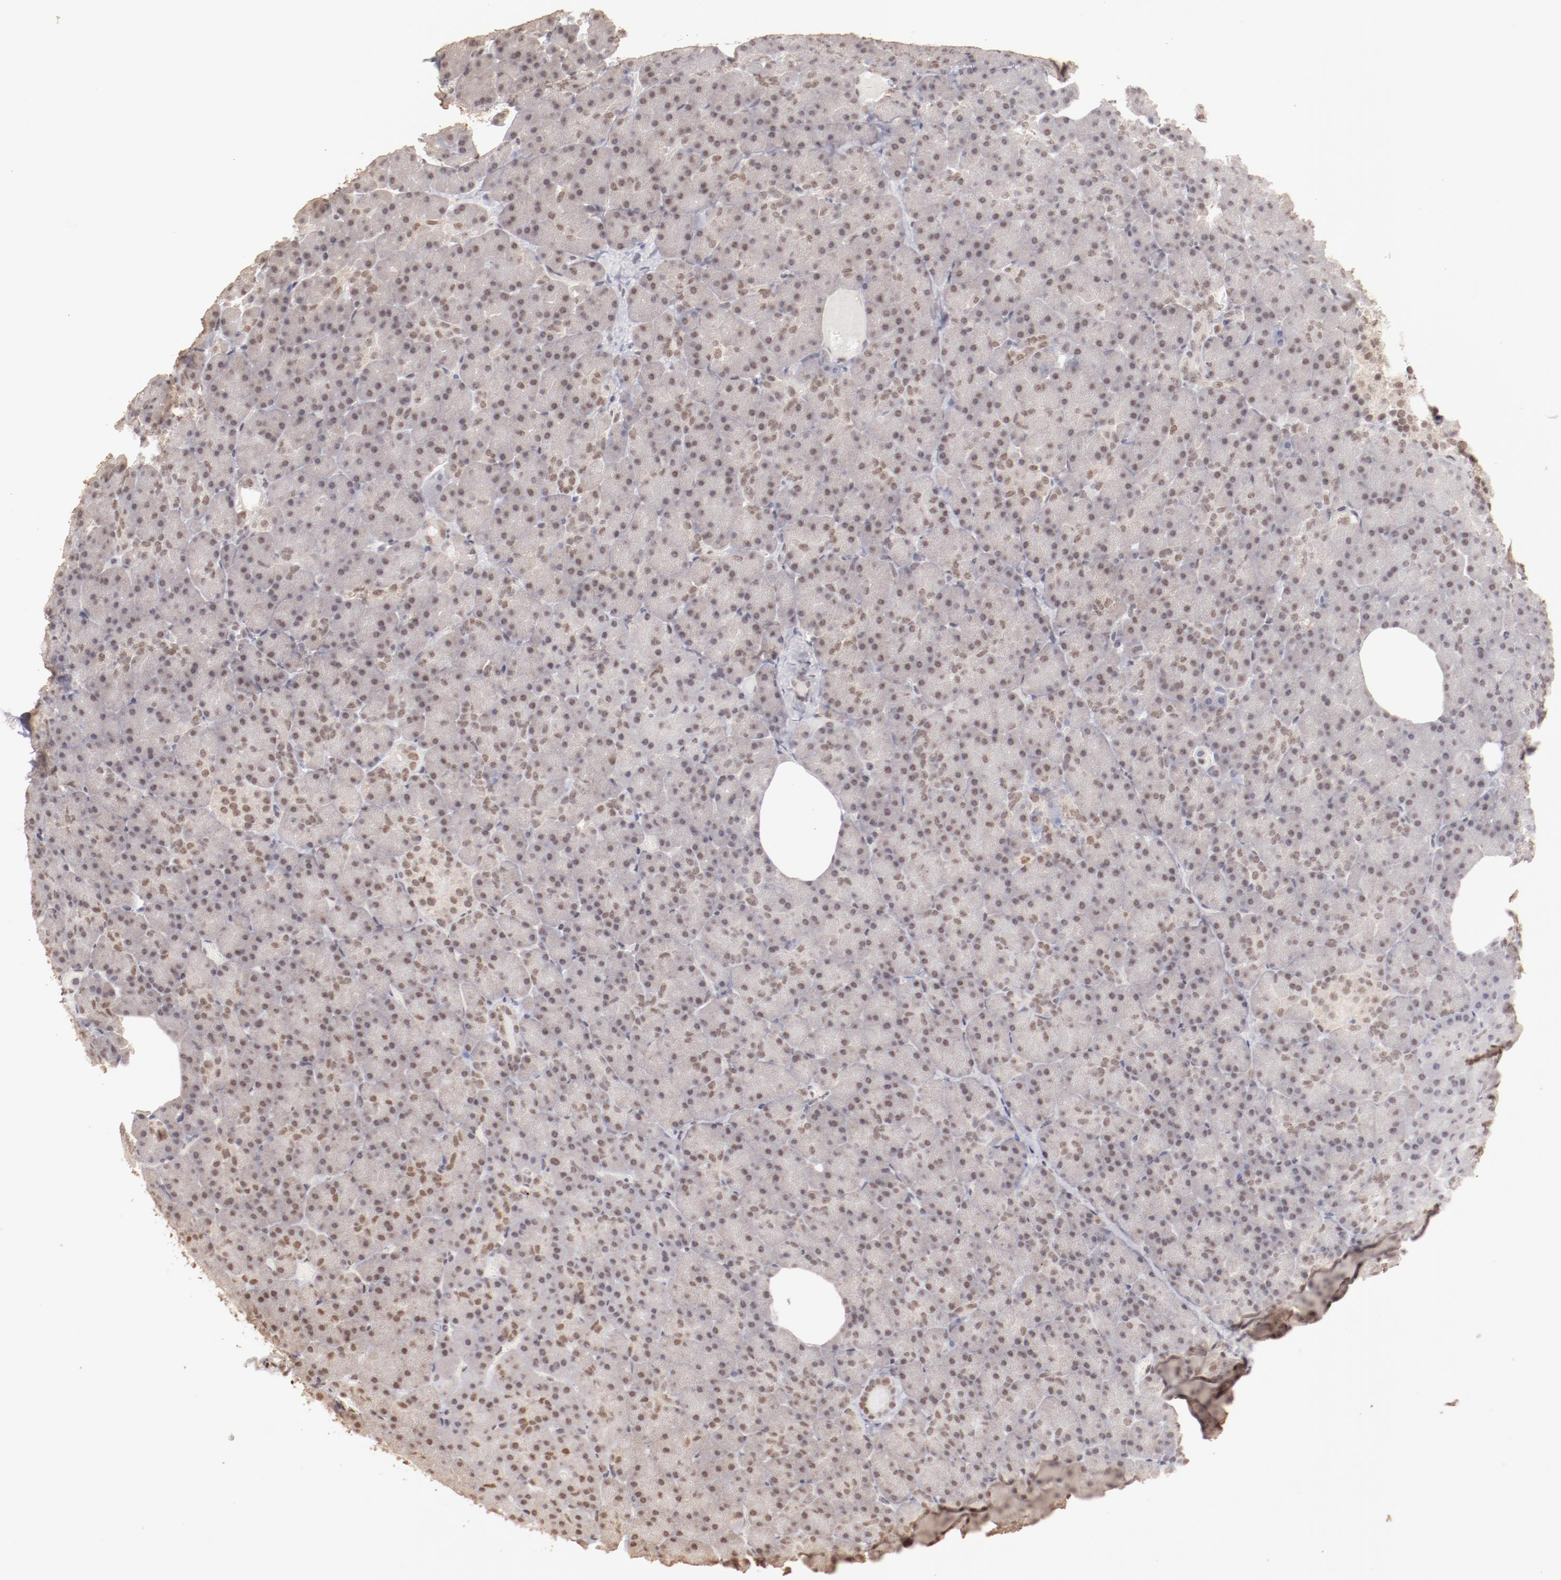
{"staining": {"intensity": "weak", "quantity": ">75%", "location": "cytoplasmic/membranous,nuclear"}, "tissue": "pancreas", "cell_type": "Exocrine glandular cells", "image_type": "normal", "snomed": [{"axis": "morphology", "description": "Normal tissue, NOS"}, {"axis": "topography", "description": "Pancreas"}], "caption": "Immunohistochemistry histopathology image of benign human pancreas stained for a protein (brown), which reveals low levels of weak cytoplasmic/membranous,nuclear positivity in about >75% of exocrine glandular cells.", "gene": "CLOCK", "patient": {"sex": "female", "age": 35}}